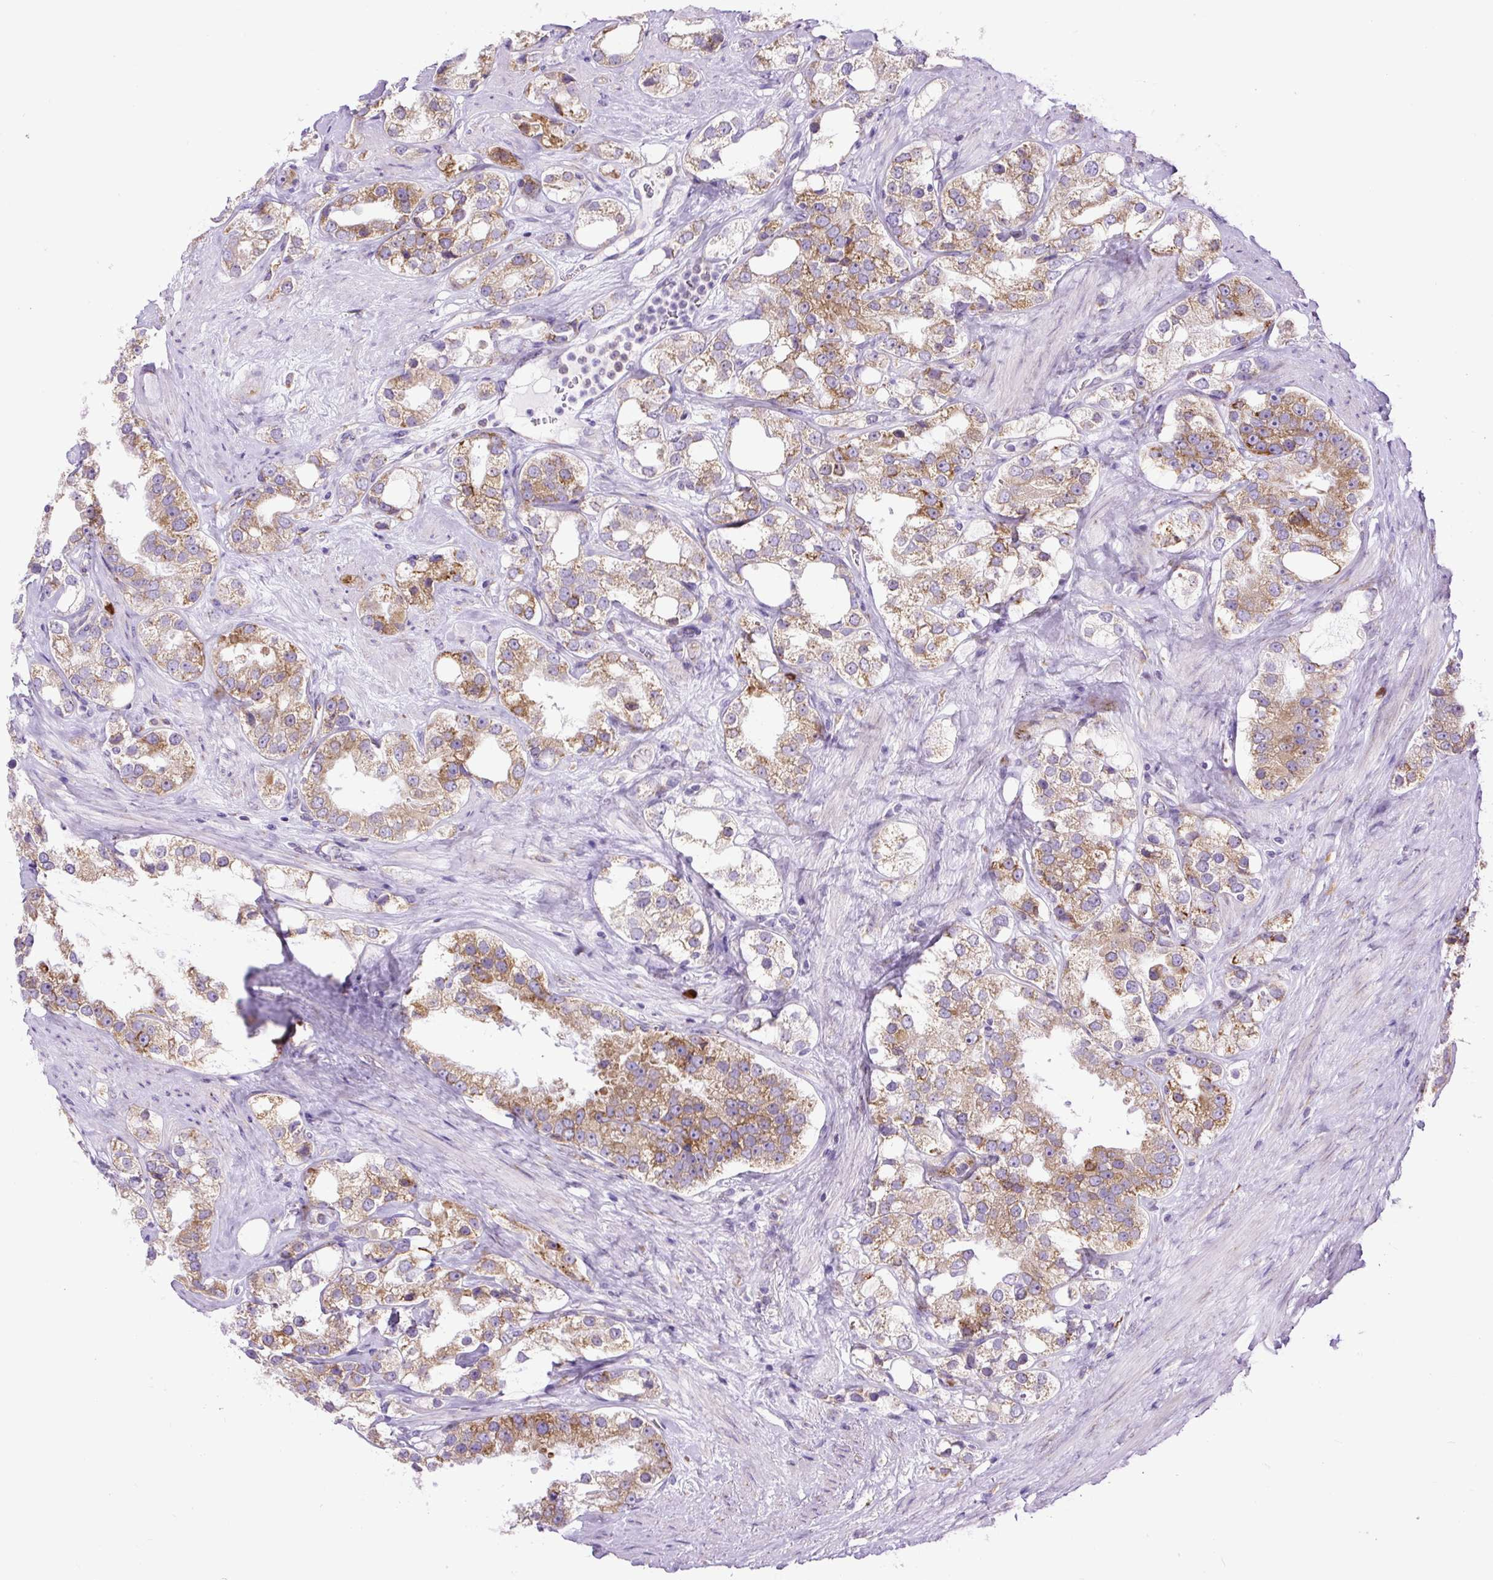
{"staining": {"intensity": "moderate", "quantity": ">75%", "location": "cytoplasmic/membranous"}, "tissue": "prostate cancer", "cell_type": "Tumor cells", "image_type": "cancer", "snomed": [{"axis": "morphology", "description": "Adenocarcinoma, NOS"}, {"axis": "topography", "description": "Prostate"}], "caption": "Prostate adenocarcinoma stained with a brown dye shows moderate cytoplasmic/membranous positive staining in approximately >75% of tumor cells.", "gene": "DDOST", "patient": {"sex": "male", "age": 79}}